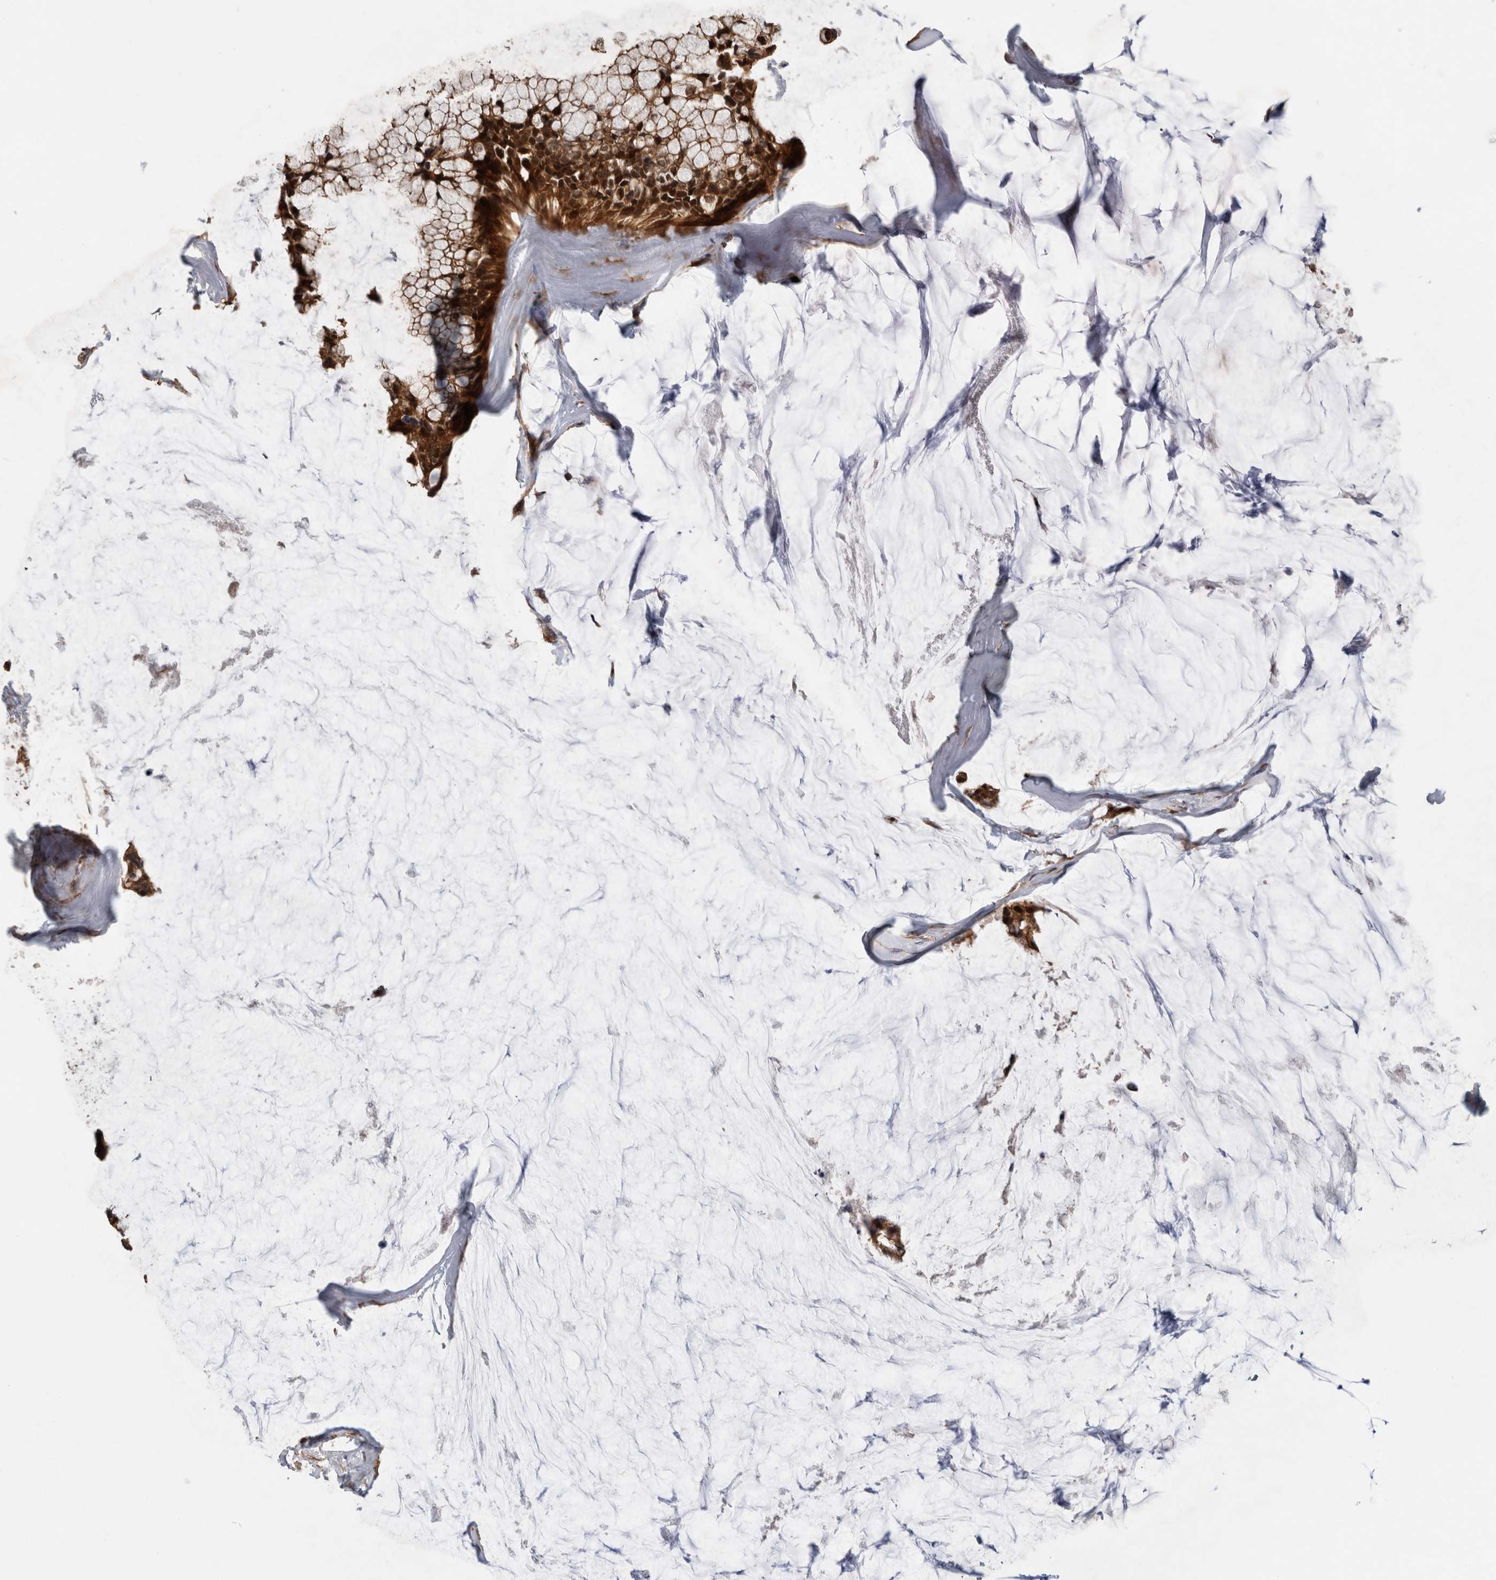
{"staining": {"intensity": "moderate", "quantity": ">75%", "location": "cytoplasmic/membranous,nuclear"}, "tissue": "ovarian cancer", "cell_type": "Tumor cells", "image_type": "cancer", "snomed": [{"axis": "morphology", "description": "Cystadenocarcinoma, mucinous, NOS"}, {"axis": "topography", "description": "Ovary"}], "caption": "Human ovarian cancer (mucinous cystadenocarcinoma) stained for a protein (brown) demonstrates moderate cytoplasmic/membranous and nuclear positive staining in about >75% of tumor cells.", "gene": "SFXN2", "patient": {"sex": "female", "age": 39}}